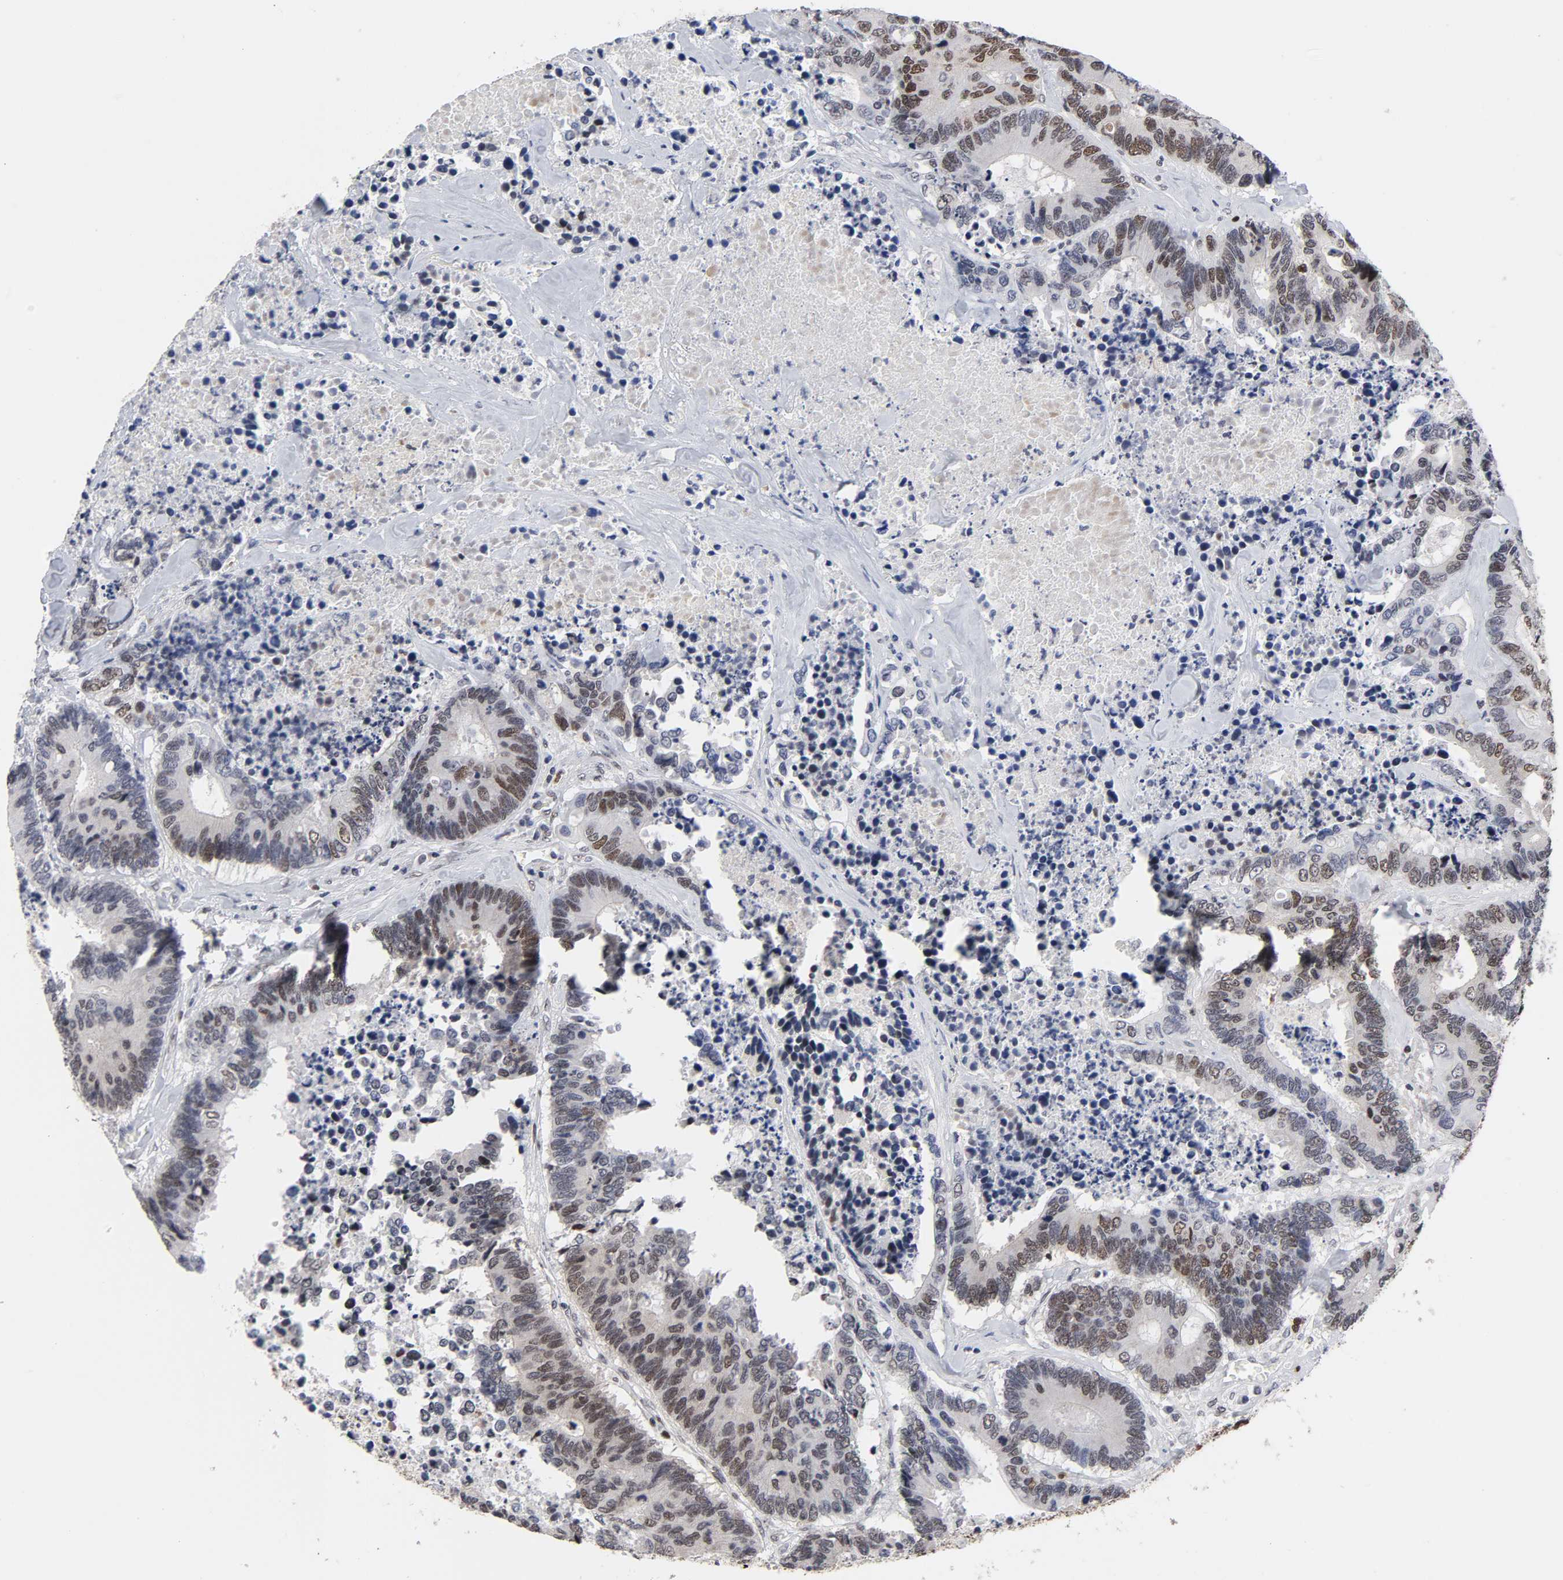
{"staining": {"intensity": "moderate", "quantity": "25%-75%", "location": "nuclear"}, "tissue": "colorectal cancer", "cell_type": "Tumor cells", "image_type": "cancer", "snomed": [{"axis": "morphology", "description": "Adenocarcinoma, NOS"}, {"axis": "topography", "description": "Rectum"}], "caption": "Immunohistochemistry of colorectal cancer (adenocarcinoma) demonstrates medium levels of moderate nuclear positivity in approximately 25%-75% of tumor cells. (DAB (3,3'-diaminobenzidine) IHC with brightfield microscopy, high magnification).", "gene": "RFC4", "patient": {"sex": "male", "age": 55}}